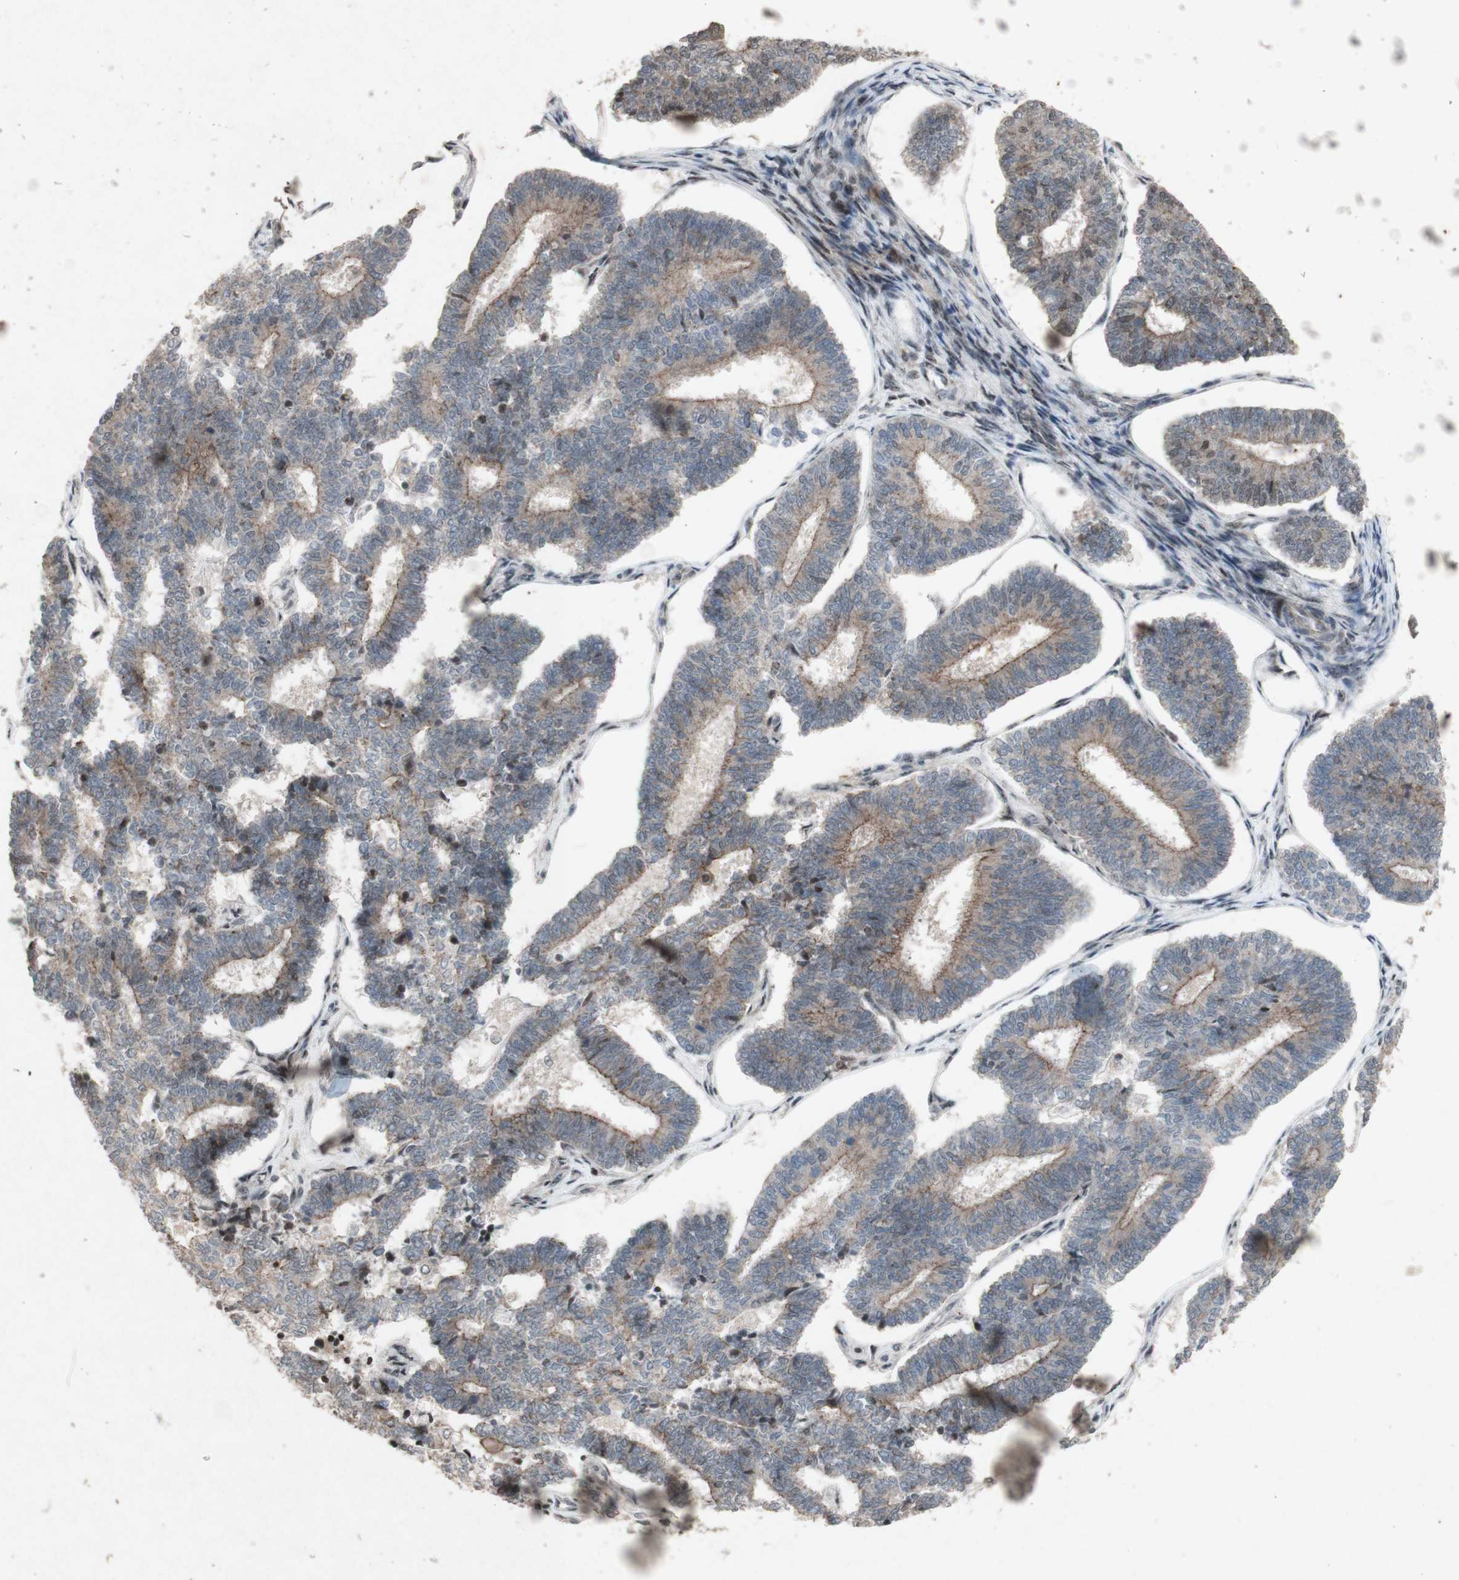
{"staining": {"intensity": "weak", "quantity": "25%-75%", "location": "cytoplasmic/membranous"}, "tissue": "endometrial cancer", "cell_type": "Tumor cells", "image_type": "cancer", "snomed": [{"axis": "morphology", "description": "Adenocarcinoma, NOS"}, {"axis": "topography", "description": "Endometrium"}], "caption": "Immunohistochemical staining of human endometrial cancer (adenocarcinoma) exhibits low levels of weak cytoplasmic/membranous protein expression in about 25%-75% of tumor cells.", "gene": "PLXNA1", "patient": {"sex": "female", "age": 70}}